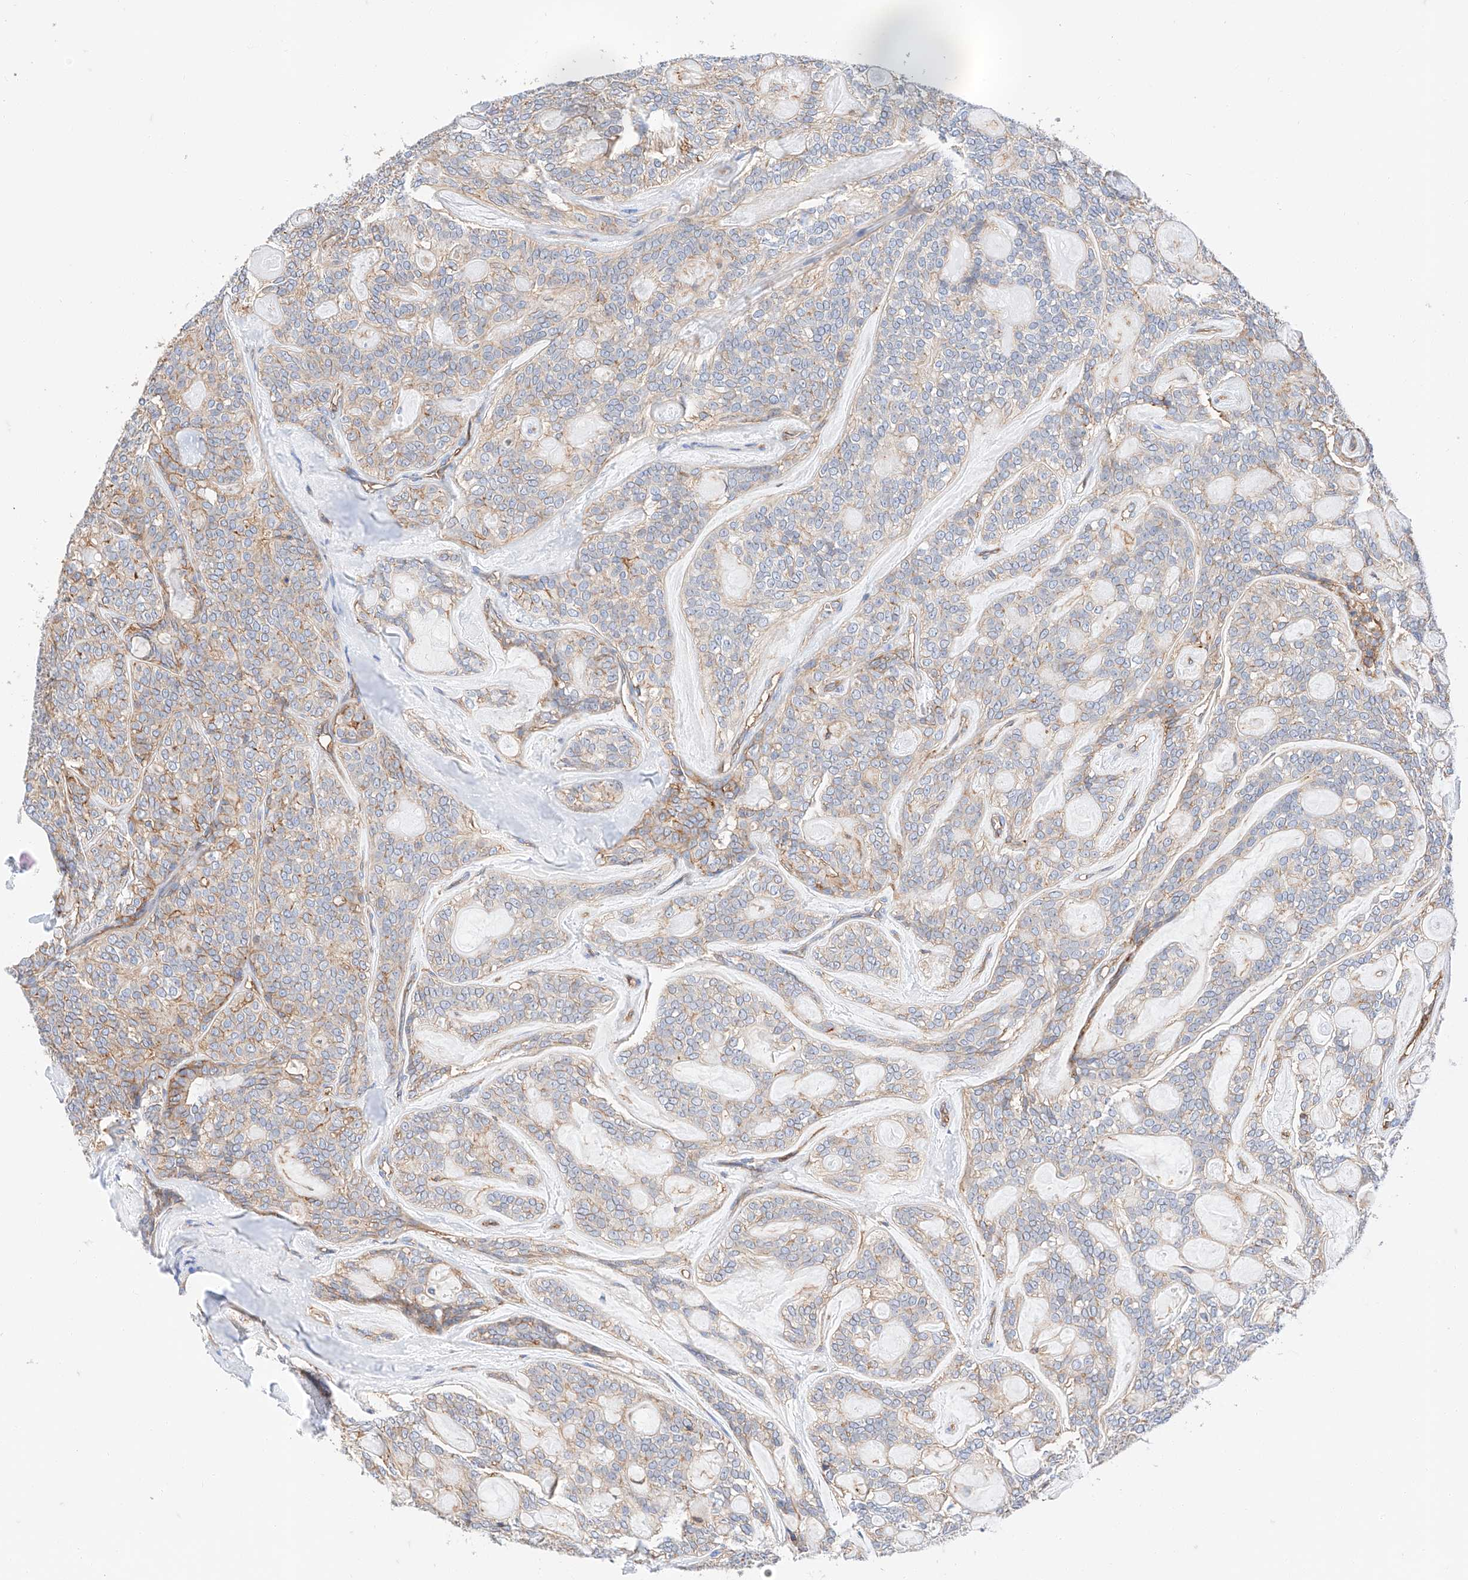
{"staining": {"intensity": "moderate", "quantity": "<25%", "location": "cytoplasmic/membranous"}, "tissue": "head and neck cancer", "cell_type": "Tumor cells", "image_type": "cancer", "snomed": [{"axis": "morphology", "description": "Adenocarcinoma, NOS"}, {"axis": "topography", "description": "Head-Neck"}], "caption": "This histopathology image exhibits IHC staining of head and neck adenocarcinoma, with low moderate cytoplasmic/membranous positivity in approximately <25% of tumor cells.", "gene": "HAUS4", "patient": {"sex": "male", "age": 66}}